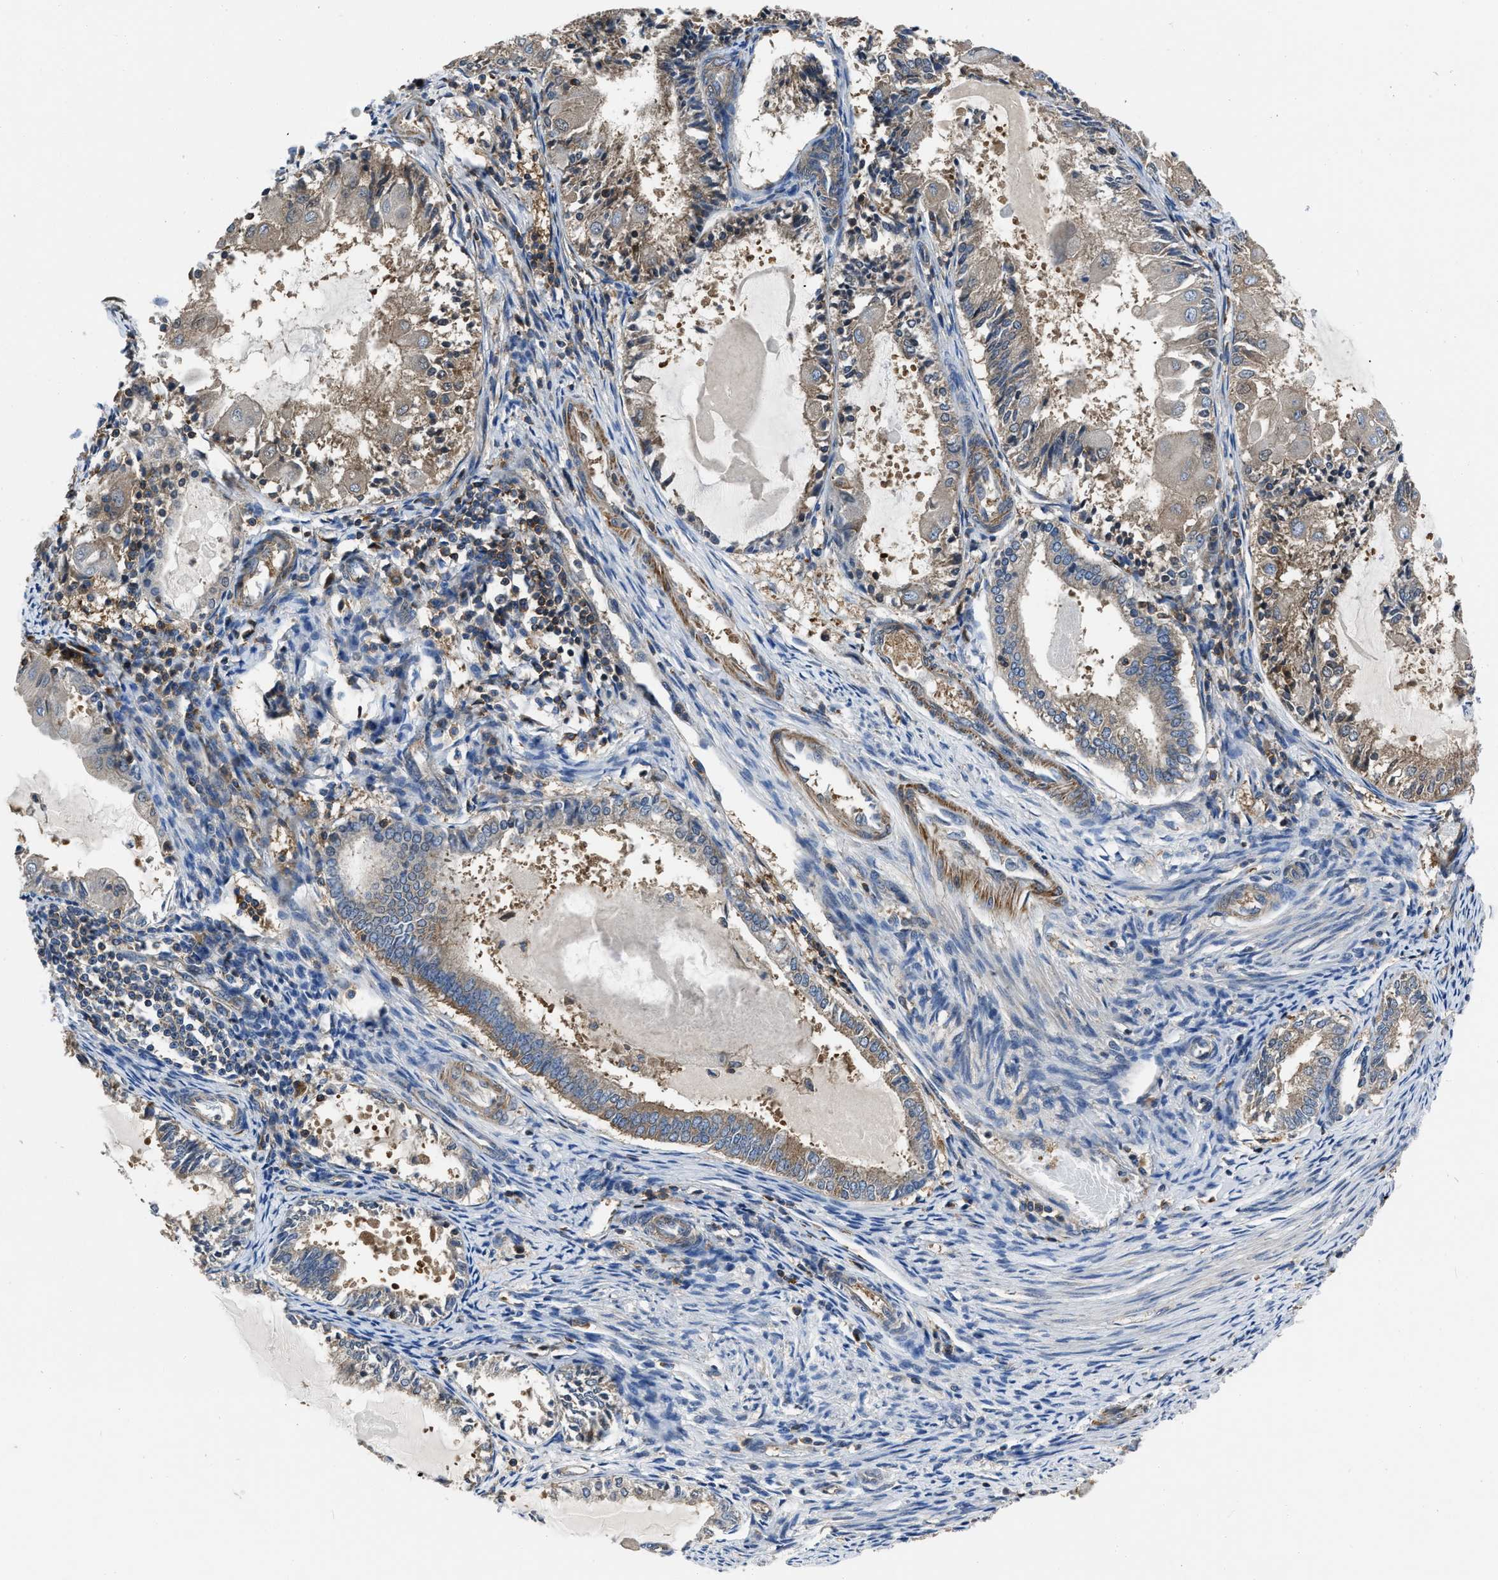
{"staining": {"intensity": "moderate", "quantity": ">75%", "location": "cytoplasmic/membranous"}, "tissue": "endometrial cancer", "cell_type": "Tumor cells", "image_type": "cancer", "snomed": [{"axis": "morphology", "description": "Adenocarcinoma, NOS"}, {"axis": "topography", "description": "Endometrium"}], "caption": "Protein staining of endometrial adenocarcinoma tissue shows moderate cytoplasmic/membranous expression in approximately >75% of tumor cells.", "gene": "YARS1", "patient": {"sex": "female", "age": 81}}